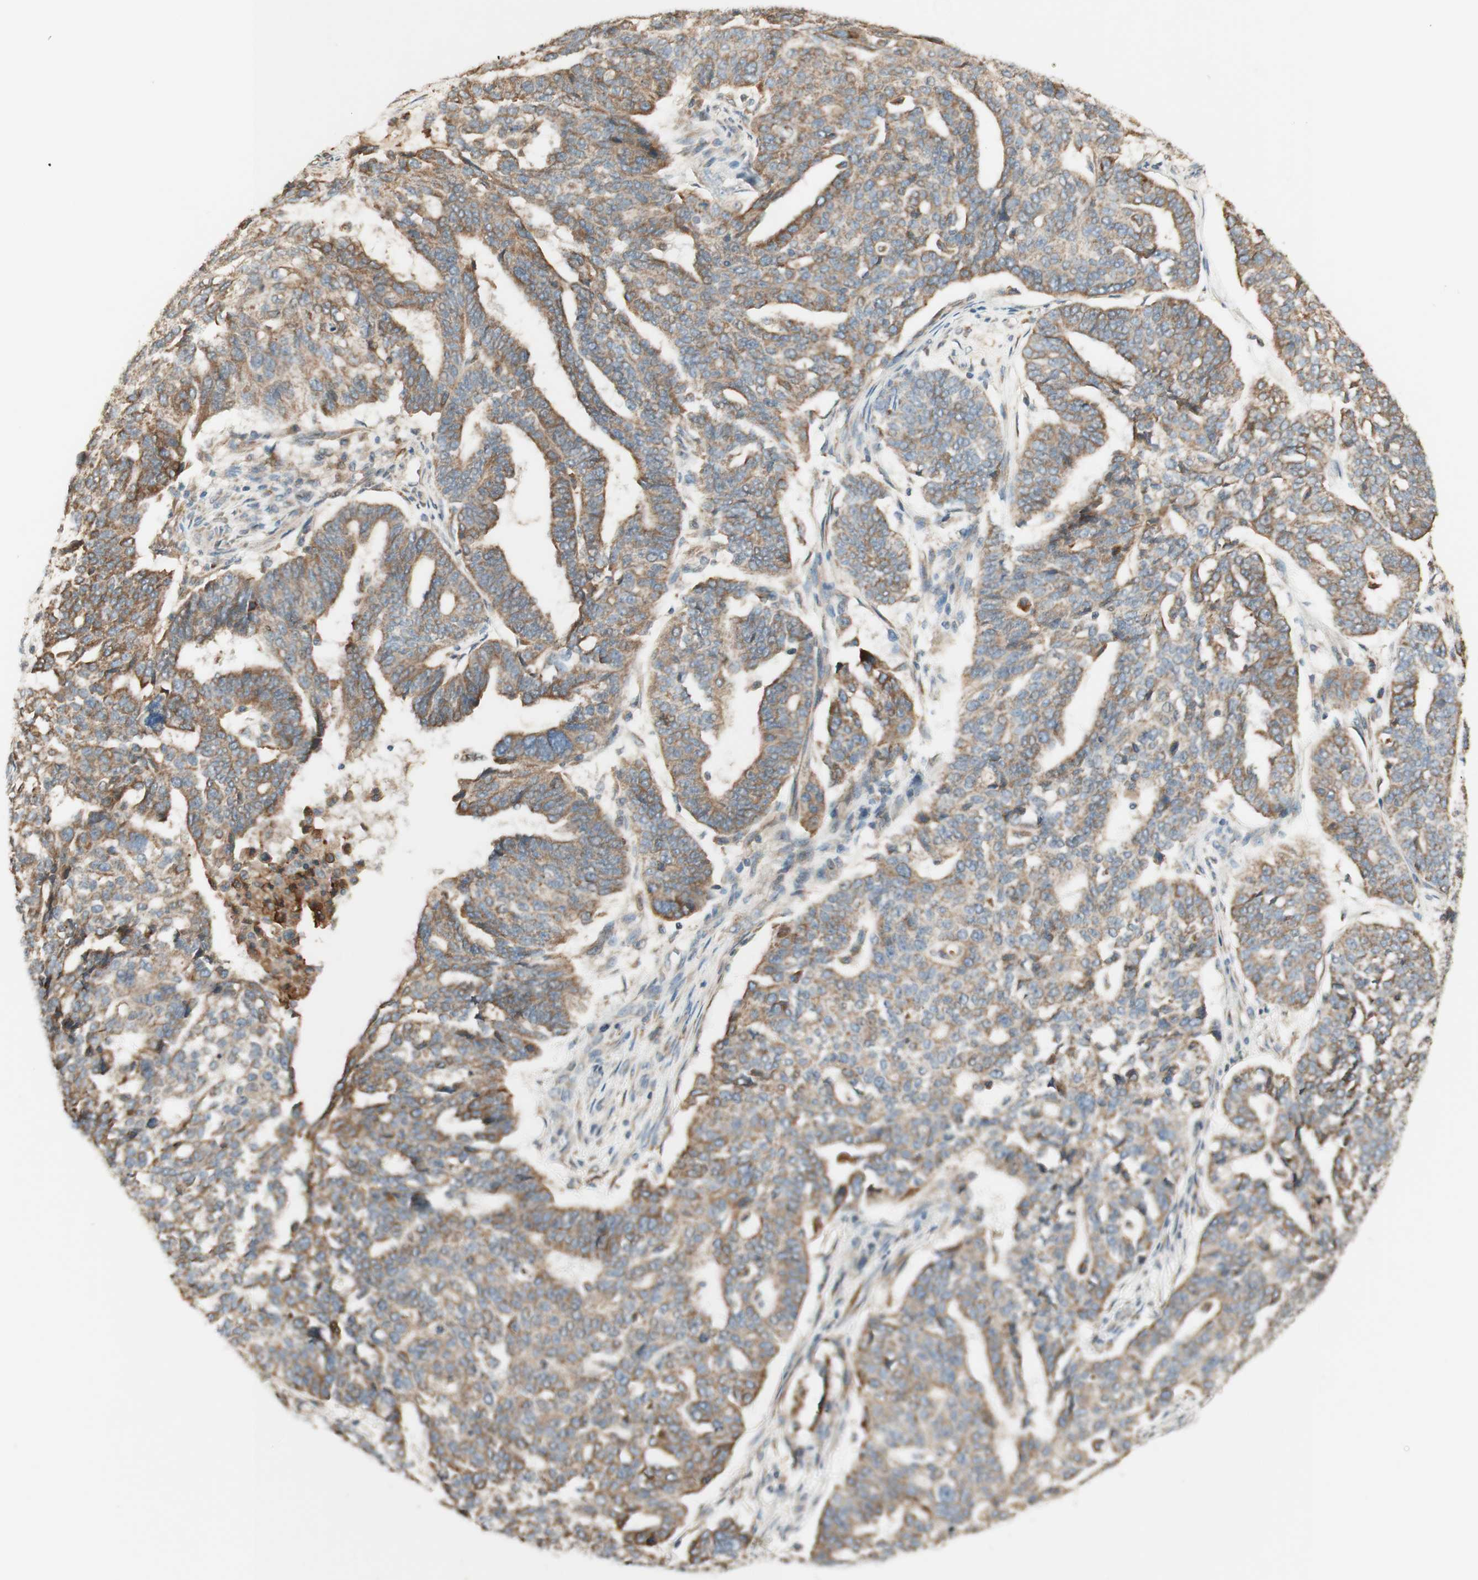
{"staining": {"intensity": "moderate", "quantity": ">75%", "location": "cytoplasmic/membranous"}, "tissue": "ovarian cancer", "cell_type": "Tumor cells", "image_type": "cancer", "snomed": [{"axis": "morphology", "description": "Cystadenocarcinoma, serous, NOS"}, {"axis": "topography", "description": "Ovary"}], "caption": "Immunohistochemistry (IHC) photomicrograph of human ovarian cancer (serous cystadenocarcinoma) stained for a protein (brown), which demonstrates medium levels of moderate cytoplasmic/membranous staining in approximately >75% of tumor cells.", "gene": "CLCN2", "patient": {"sex": "female", "age": 59}}